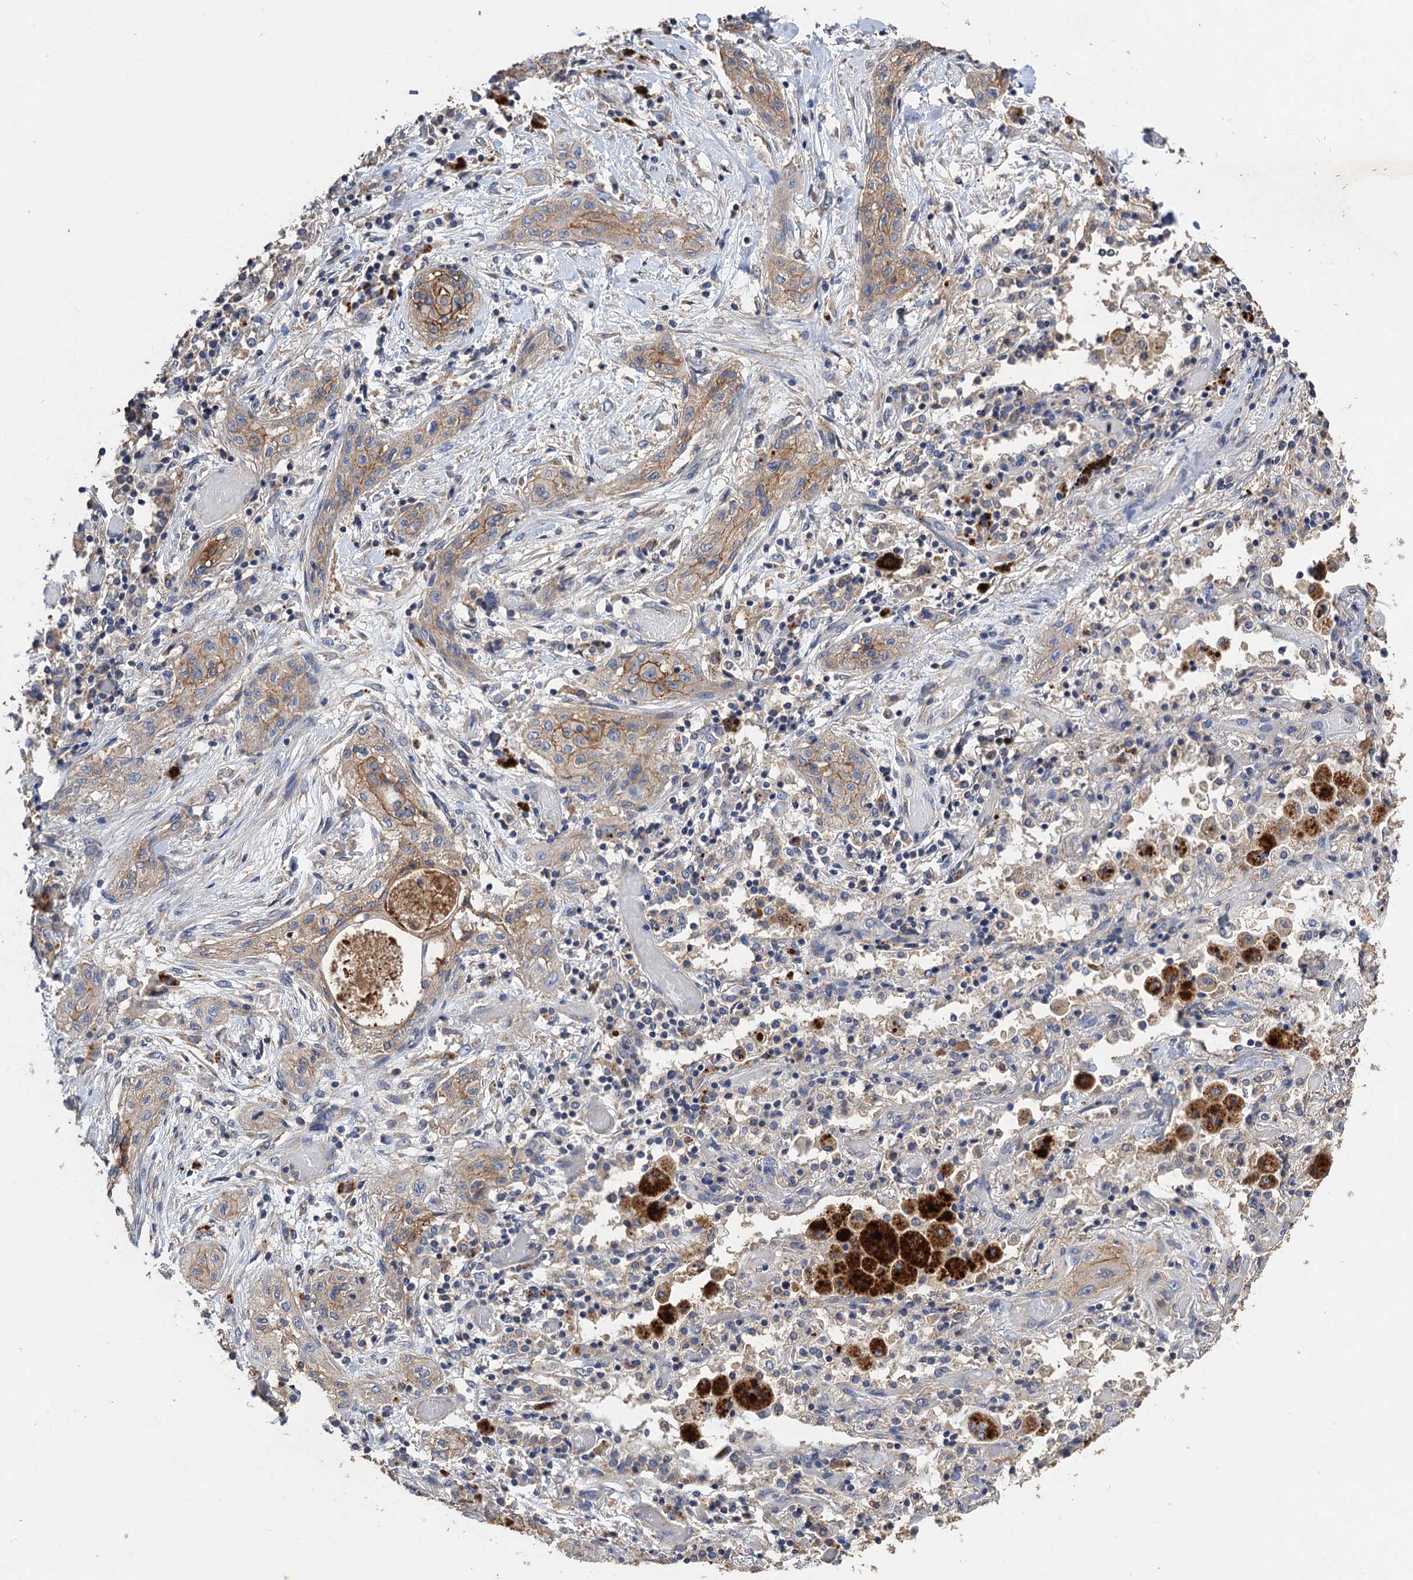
{"staining": {"intensity": "weak", "quantity": ">75%", "location": "cytoplasmic/membranous"}, "tissue": "lung cancer", "cell_type": "Tumor cells", "image_type": "cancer", "snomed": [{"axis": "morphology", "description": "Squamous cell carcinoma, NOS"}, {"axis": "topography", "description": "Lung"}], "caption": "IHC staining of lung squamous cell carcinoma, which shows low levels of weak cytoplasmic/membranous positivity in about >75% of tumor cells indicating weak cytoplasmic/membranous protein positivity. The staining was performed using DAB (brown) for protein detection and nuclei were counterstained in hematoxylin (blue).", "gene": "SCUBE3", "patient": {"sex": "female", "age": 47}}